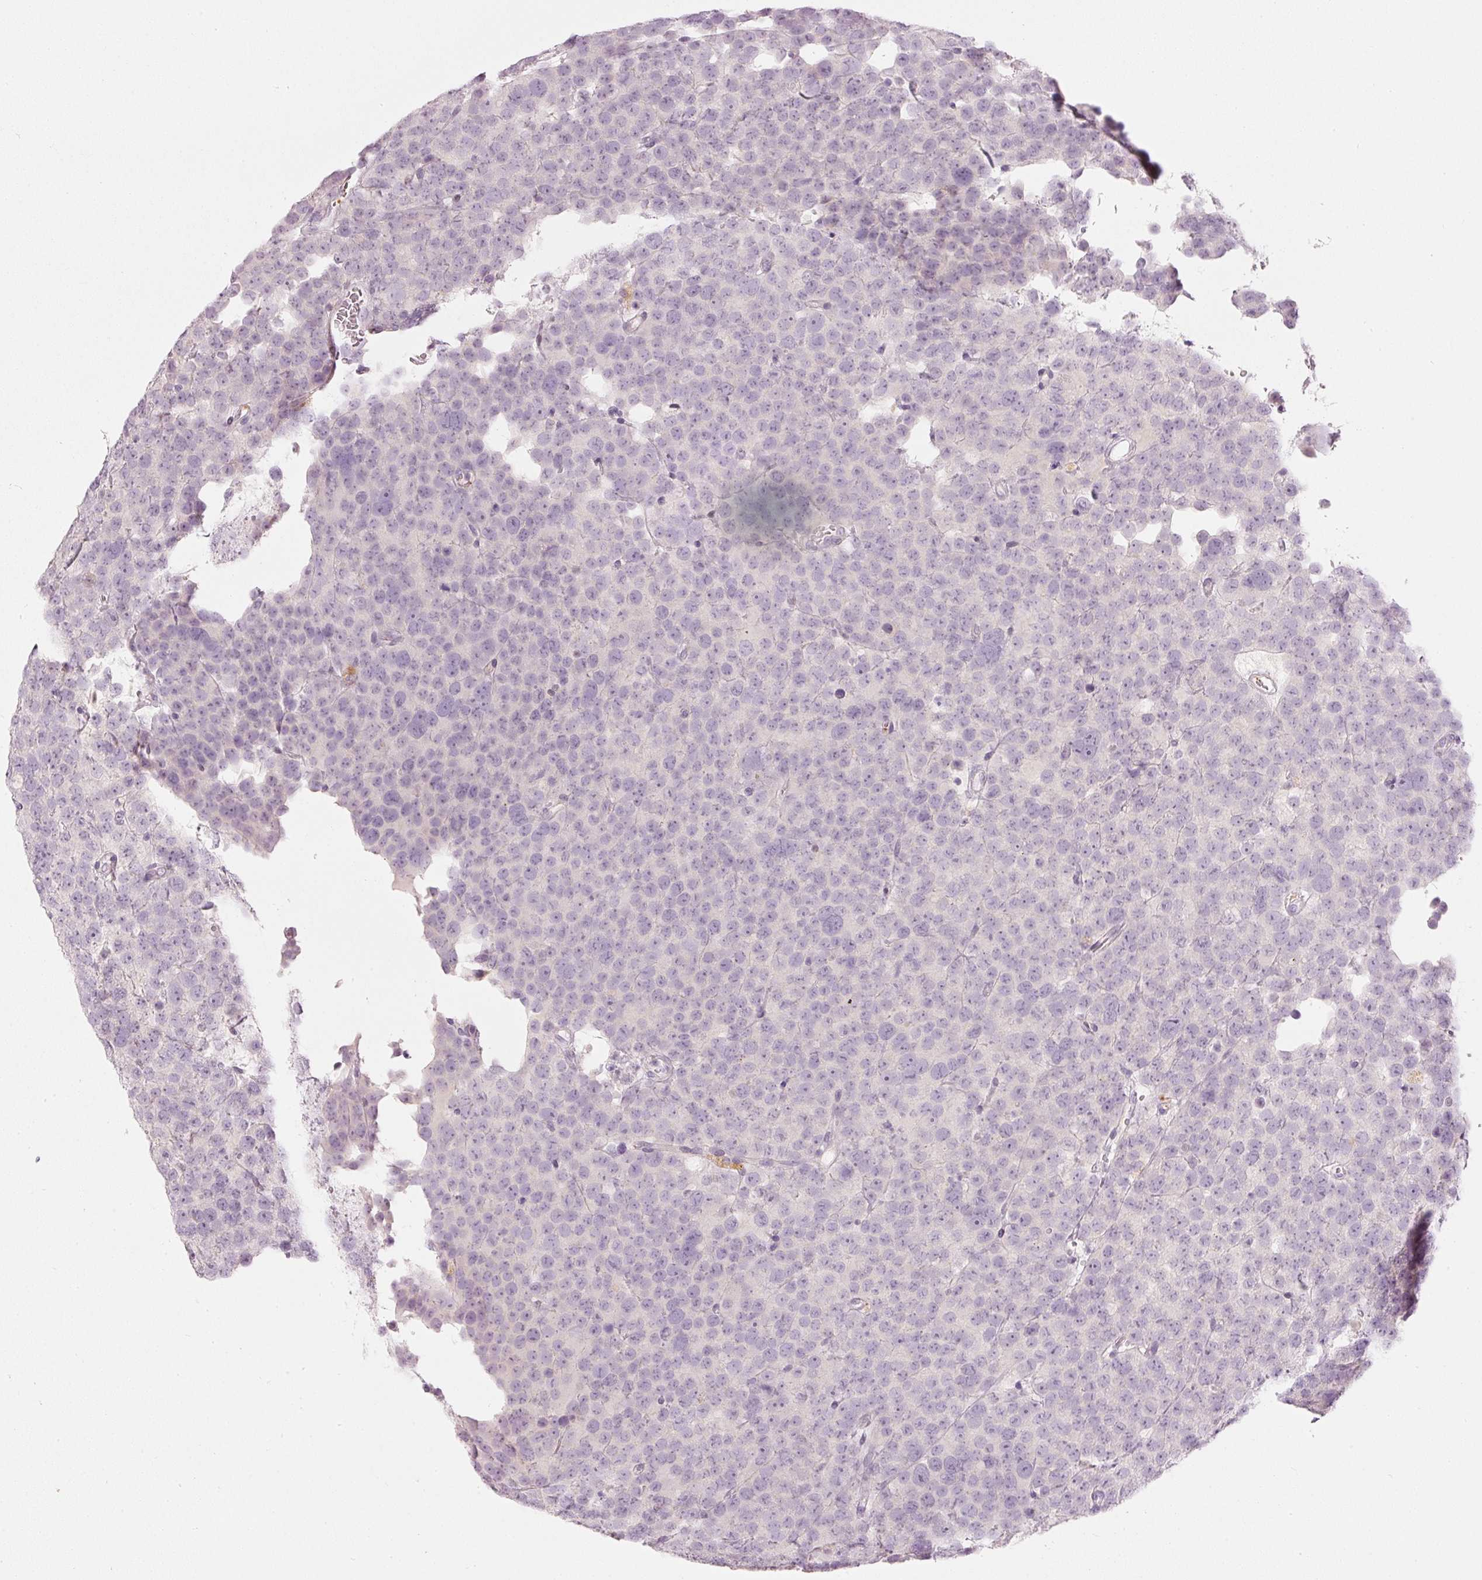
{"staining": {"intensity": "negative", "quantity": "none", "location": "none"}, "tissue": "testis cancer", "cell_type": "Tumor cells", "image_type": "cancer", "snomed": [{"axis": "morphology", "description": "Seminoma, NOS"}, {"axis": "topography", "description": "Testis"}], "caption": "This is a histopathology image of IHC staining of testis cancer, which shows no staining in tumor cells. The staining is performed using DAB brown chromogen with nuclei counter-stained in using hematoxylin.", "gene": "LECT2", "patient": {"sex": "male", "age": 71}}